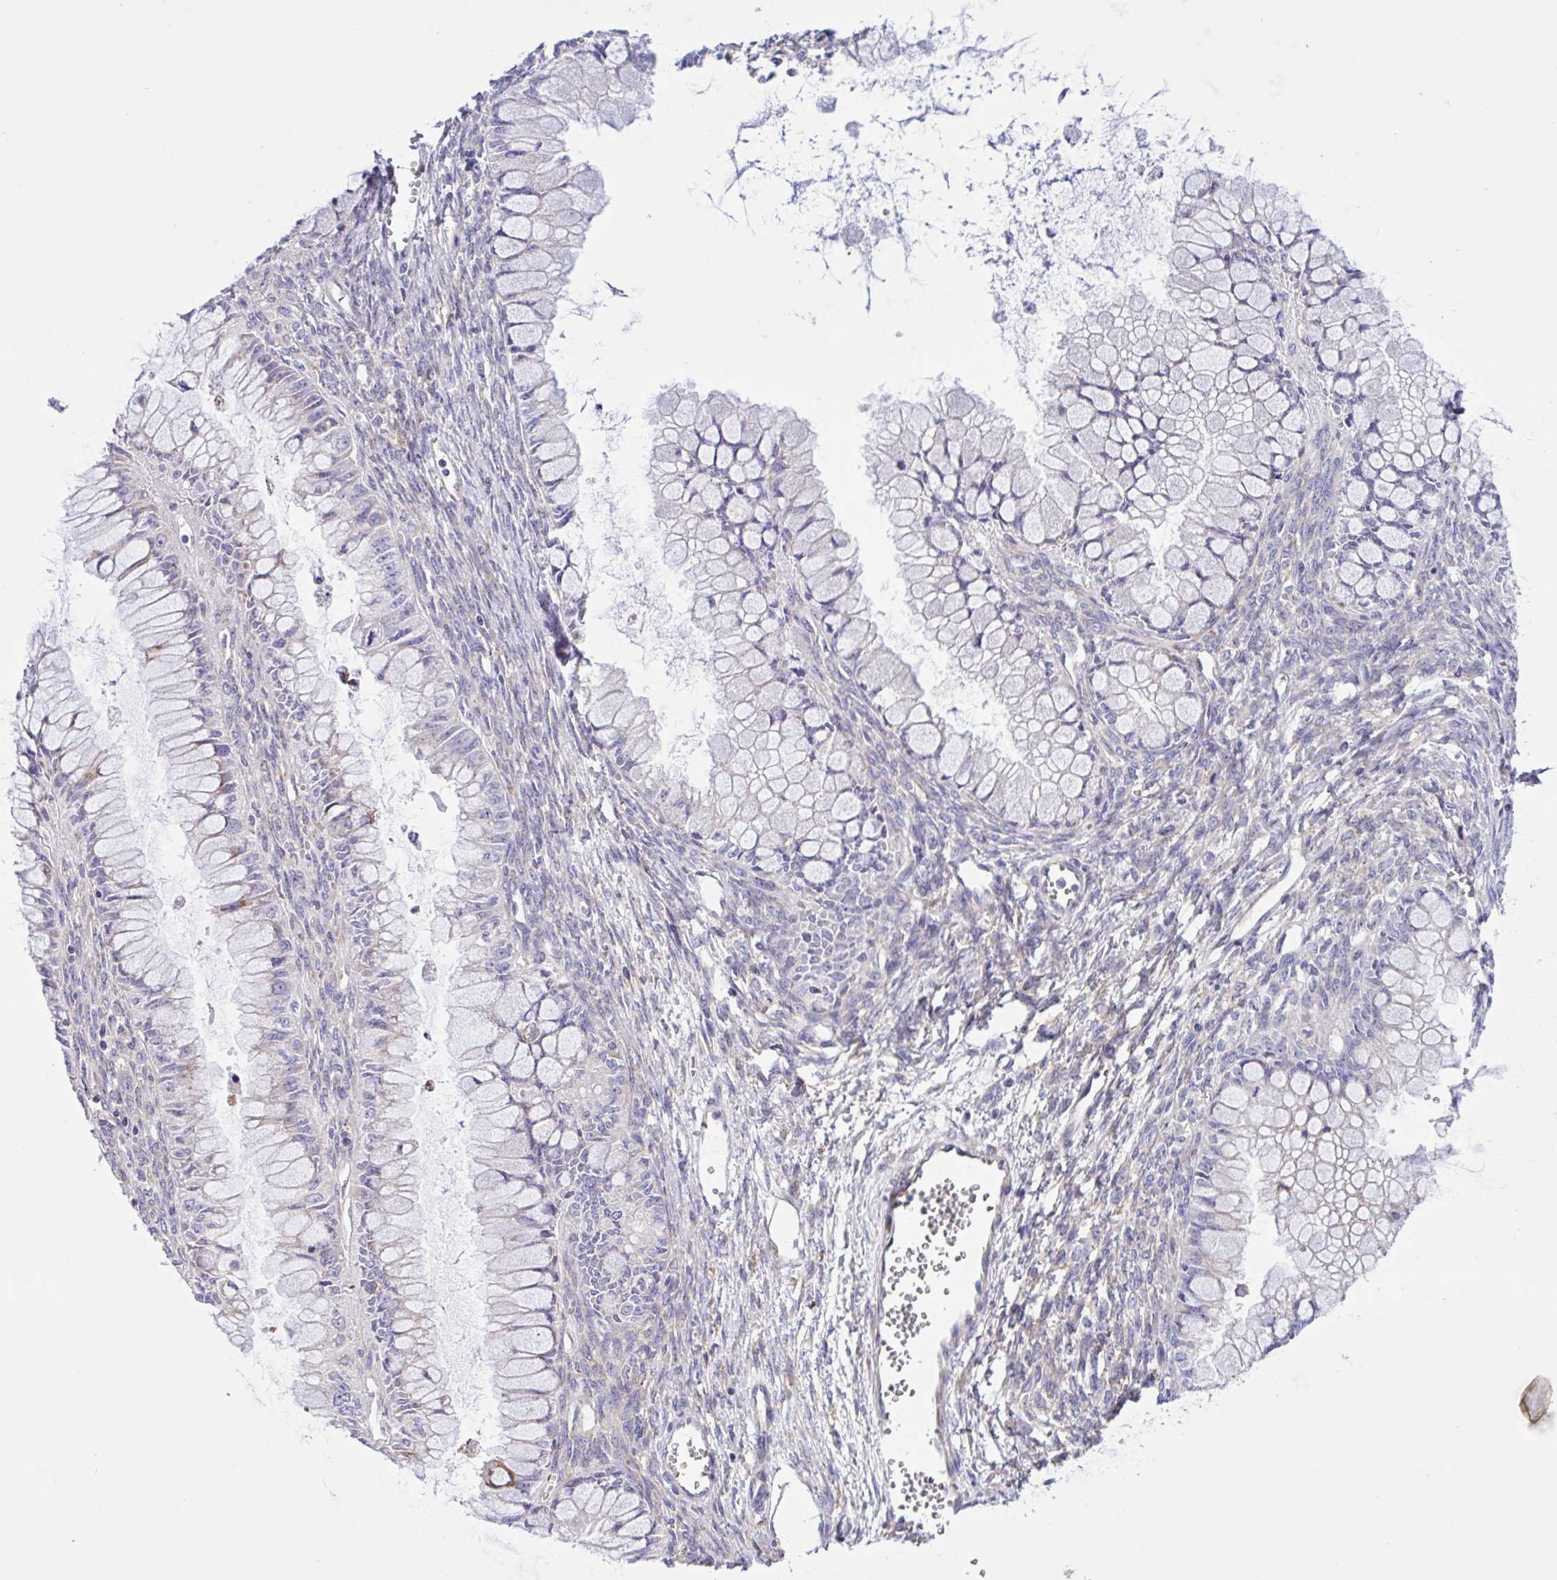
{"staining": {"intensity": "negative", "quantity": "none", "location": "none"}, "tissue": "ovarian cancer", "cell_type": "Tumor cells", "image_type": "cancer", "snomed": [{"axis": "morphology", "description": "Cystadenocarcinoma, mucinous, NOS"}, {"axis": "topography", "description": "Ovary"}], "caption": "This is an immunohistochemistry (IHC) micrograph of human ovarian cancer. There is no staining in tumor cells.", "gene": "DSC3", "patient": {"sex": "female", "age": 34}}